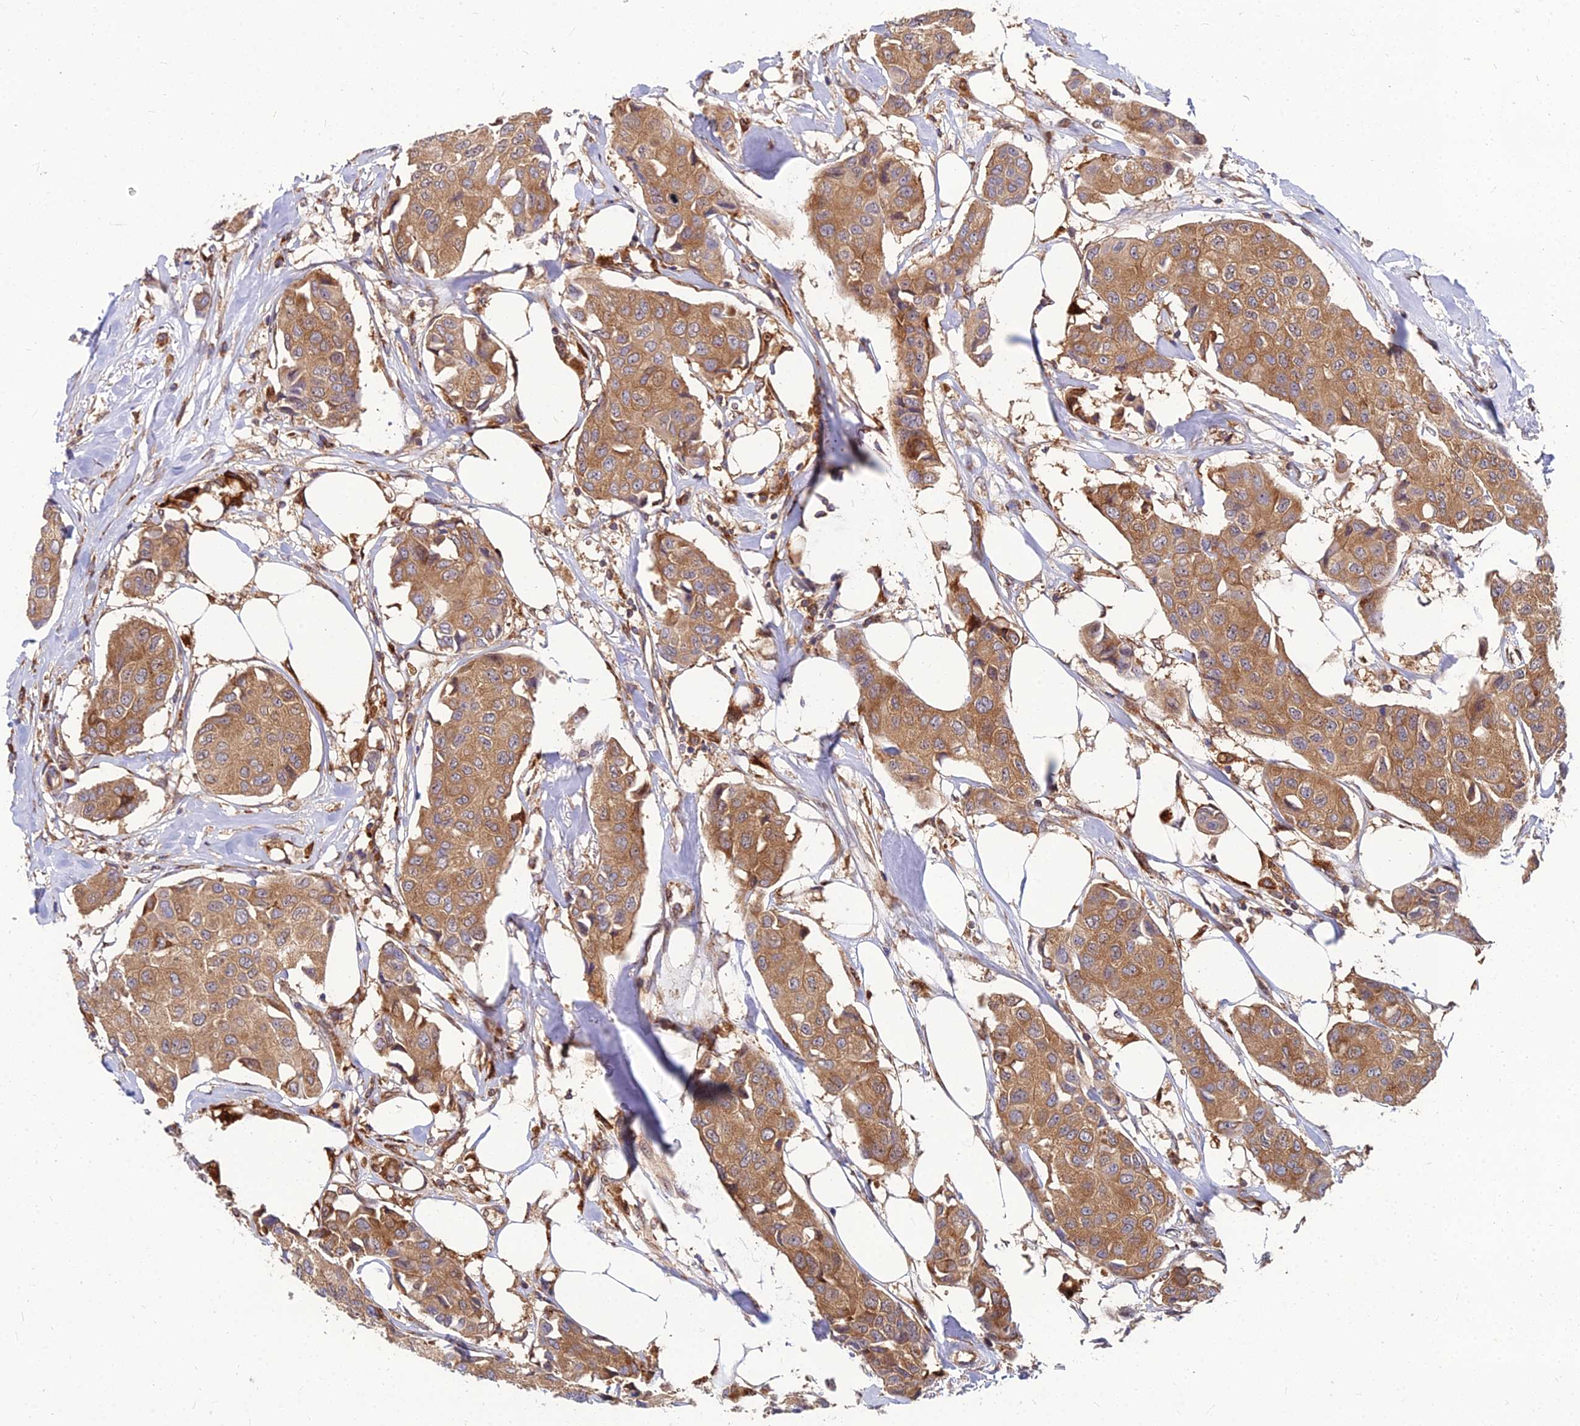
{"staining": {"intensity": "moderate", "quantity": ">75%", "location": "cytoplasmic/membranous"}, "tissue": "breast cancer", "cell_type": "Tumor cells", "image_type": "cancer", "snomed": [{"axis": "morphology", "description": "Duct carcinoma"}, {"axis": "topography", "description": "Breast"}], "caption": "Protein staining reveals moderate cytoplasmic/membranous staining in about >75% of tumor cells in infiltrating ductal carcinoma (breast). (DAB IHC, brown staining for protein, blue staining for nuclei).", "gene": "CCT6B", "patient": {"sex": "female", "age": 80}}